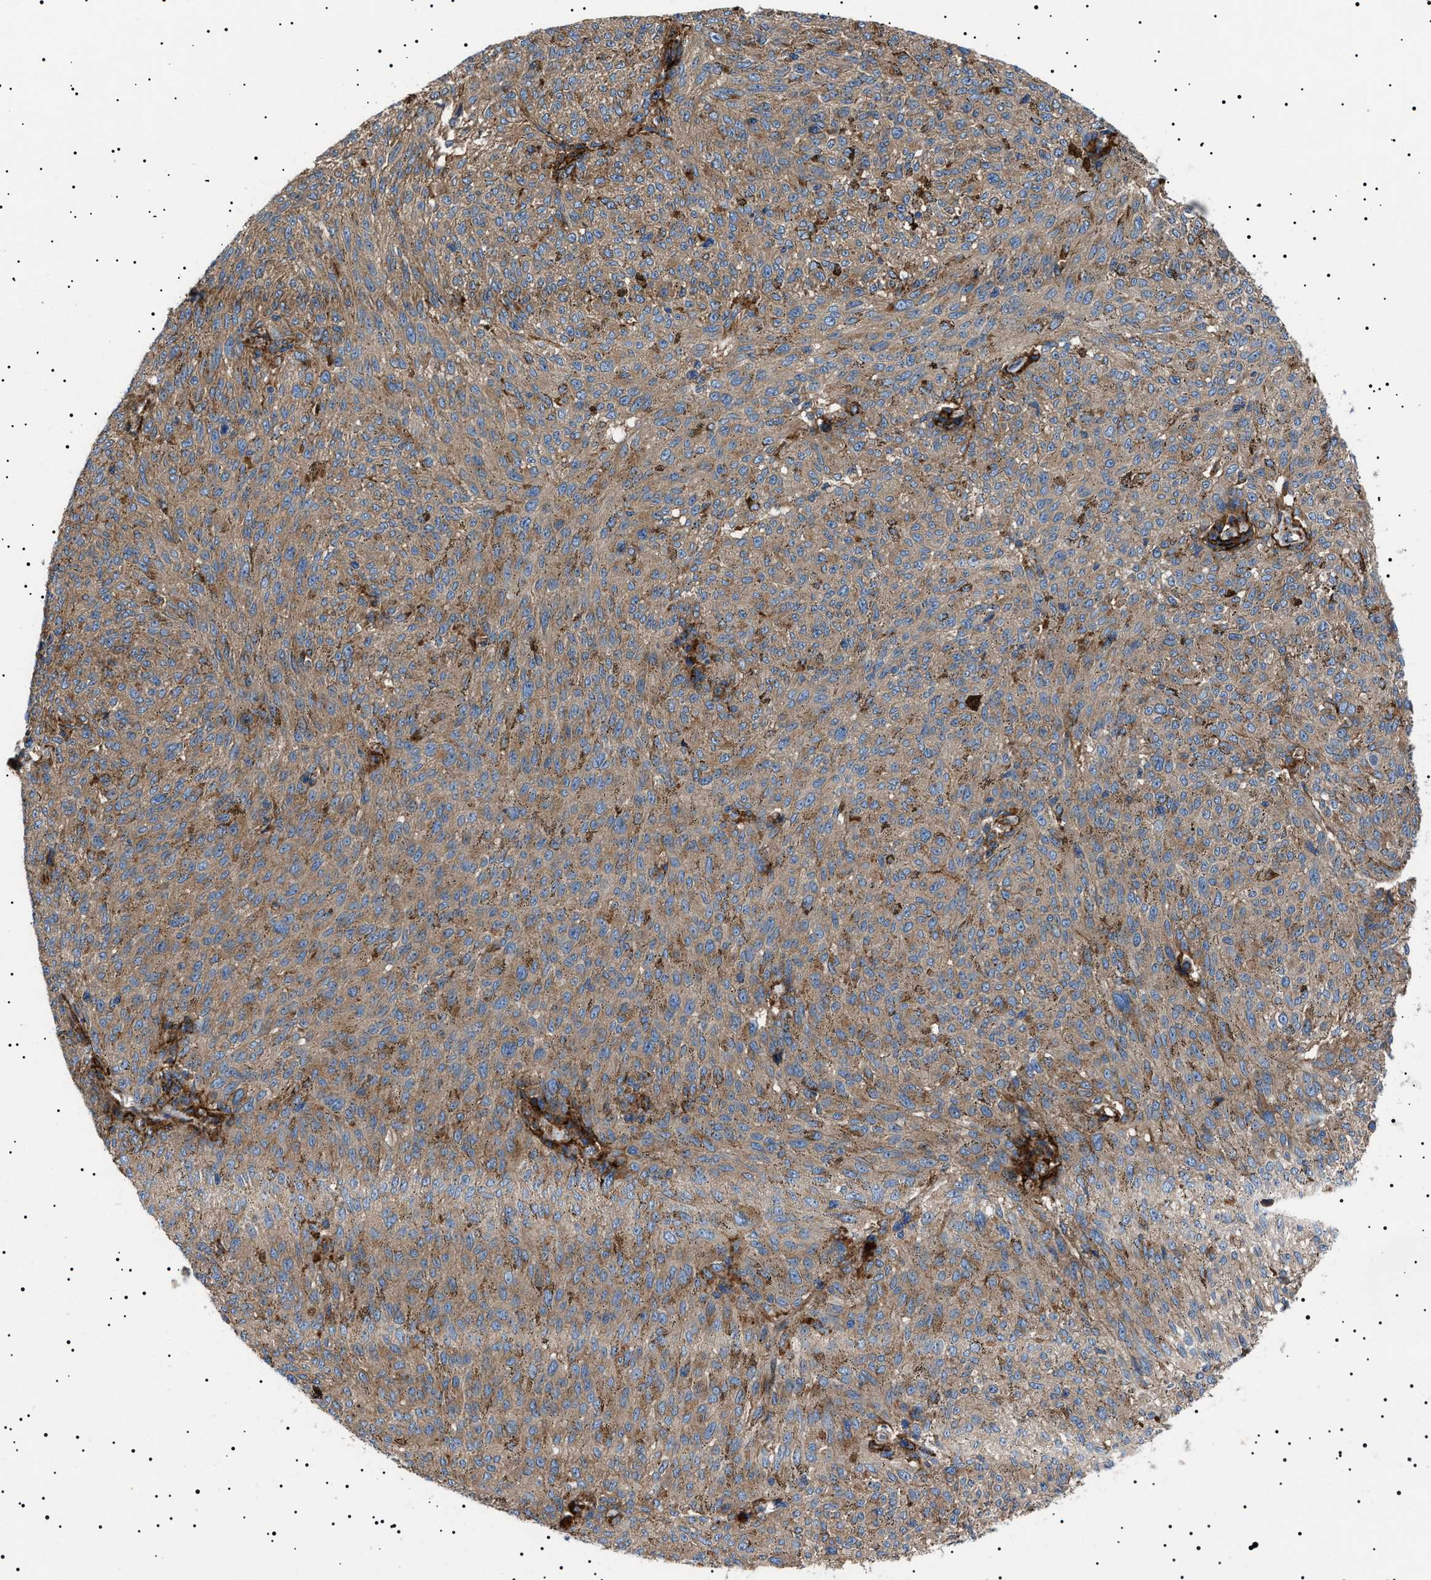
{"staining": {"intensity": "moderate", "quantity": ">75%", "location": "cytoplasmic/membranous"}, "tissue": "melanoma", "cell_type": "Tumor cells", "image_type": "cancer", "snomed": [{"axis": "morphology", "description": "Malignant melanoma, NOS"}, {"axis": "topography", "description": "Skin"}], "caption": "Malignant melanoma tissue displays moderate cytoplasmic/membranous expression in approximately >75% of tumor cells, visualized by immunohistochemistry.", "gene": "NEU1", "patient": {"sex": "female", "age": 72}}